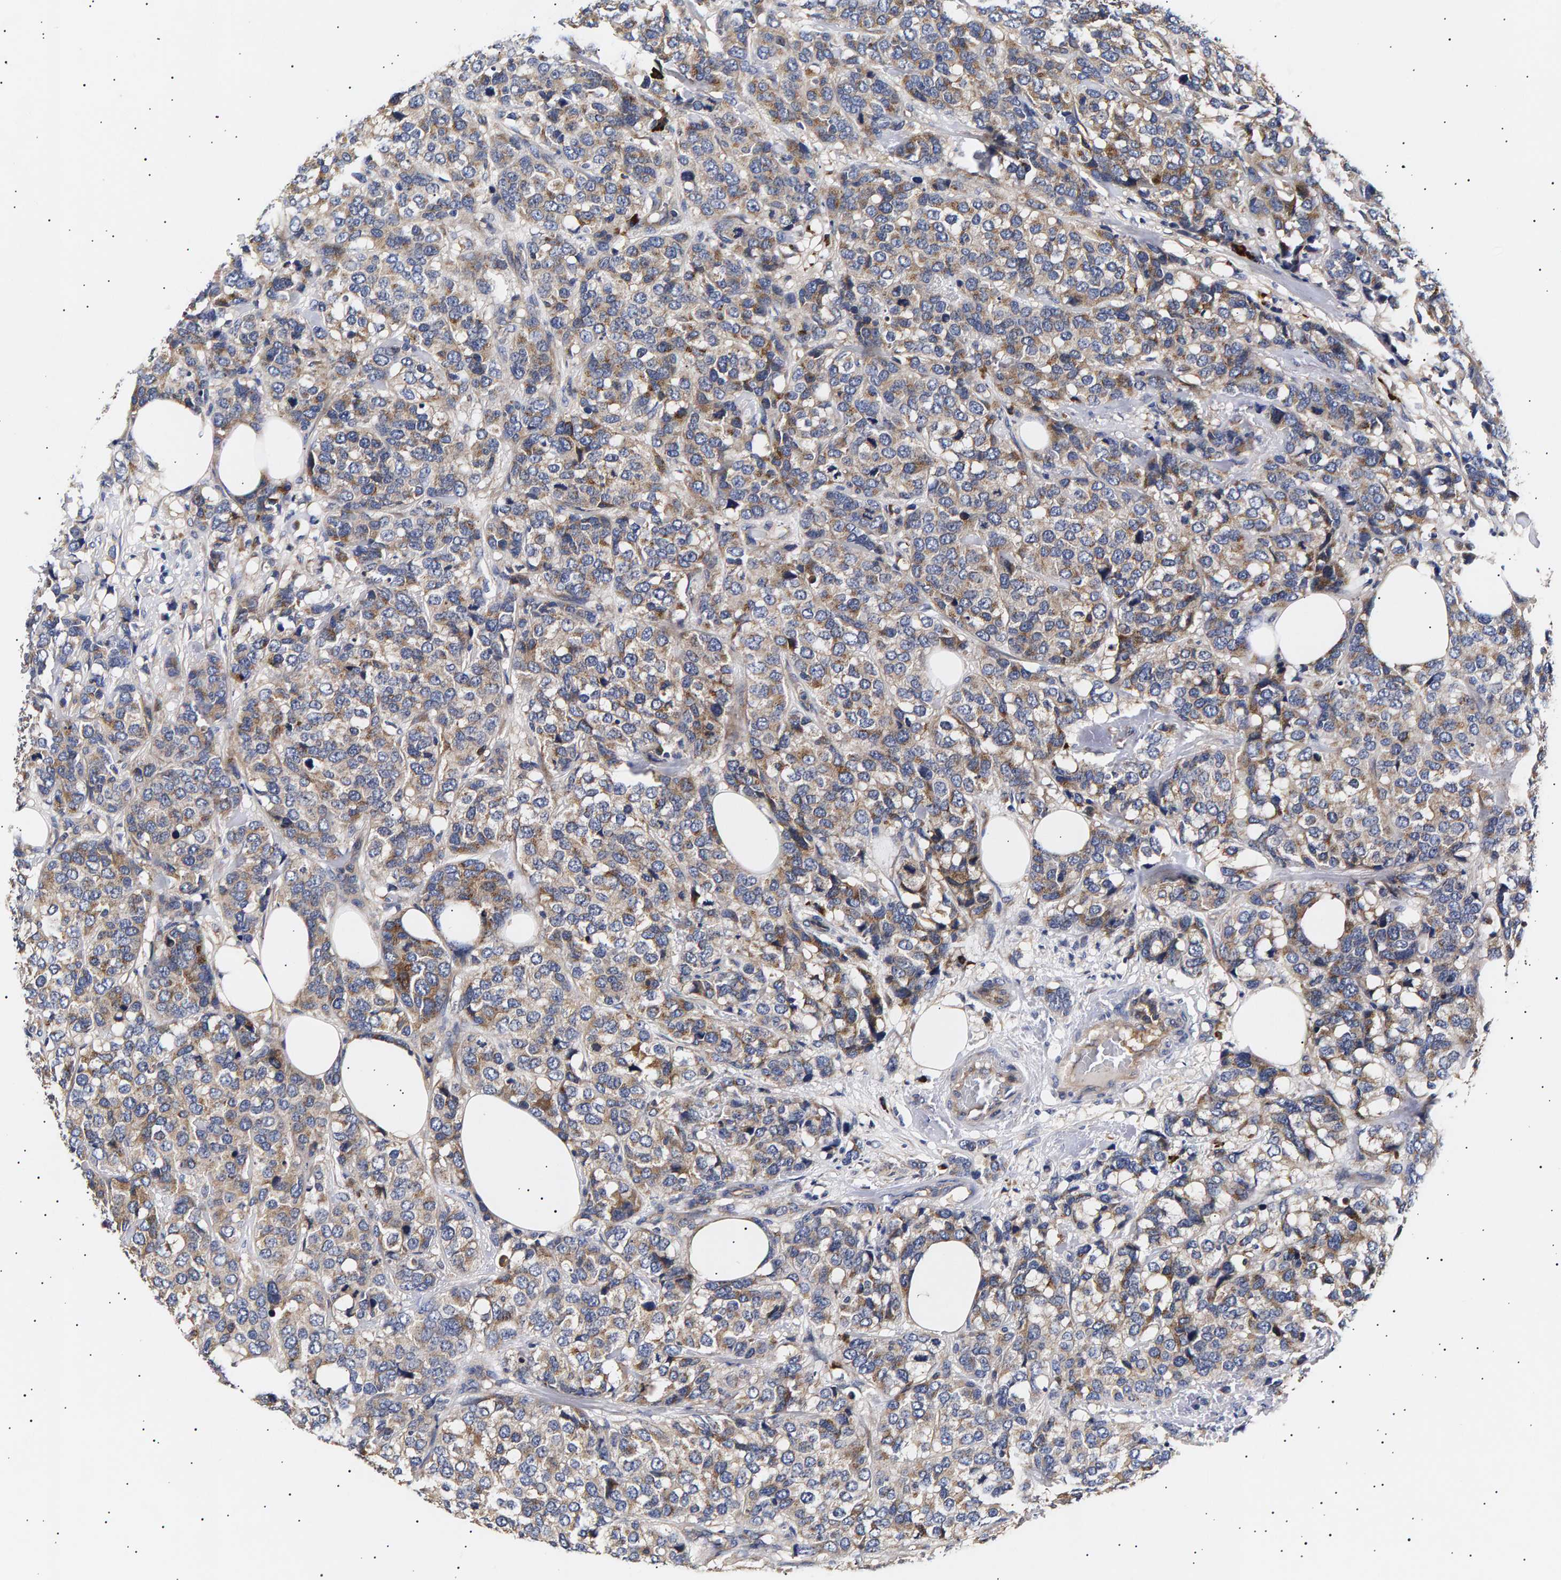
{"staining": {"intensity": "moderate", "quantity": ">75%", "location": "cytoplasmic/membranous"}, "tissue": "breast cancer", "cell_type": "Tumor cells", "image_type": "cancer", "snomed": [{"axis": "morphology", "description": "Lobular carcinoma"}, {"axis": "topography", "description": "Breast"}], "caption": "Protein staining demonstrates moderate cytoplasmic/membranous positivity in approximately >75% of tumor cells in lobular carcinoma (breast).", "gene": "ANKRD40", "patient": {"sex": "female", "age": 59}}